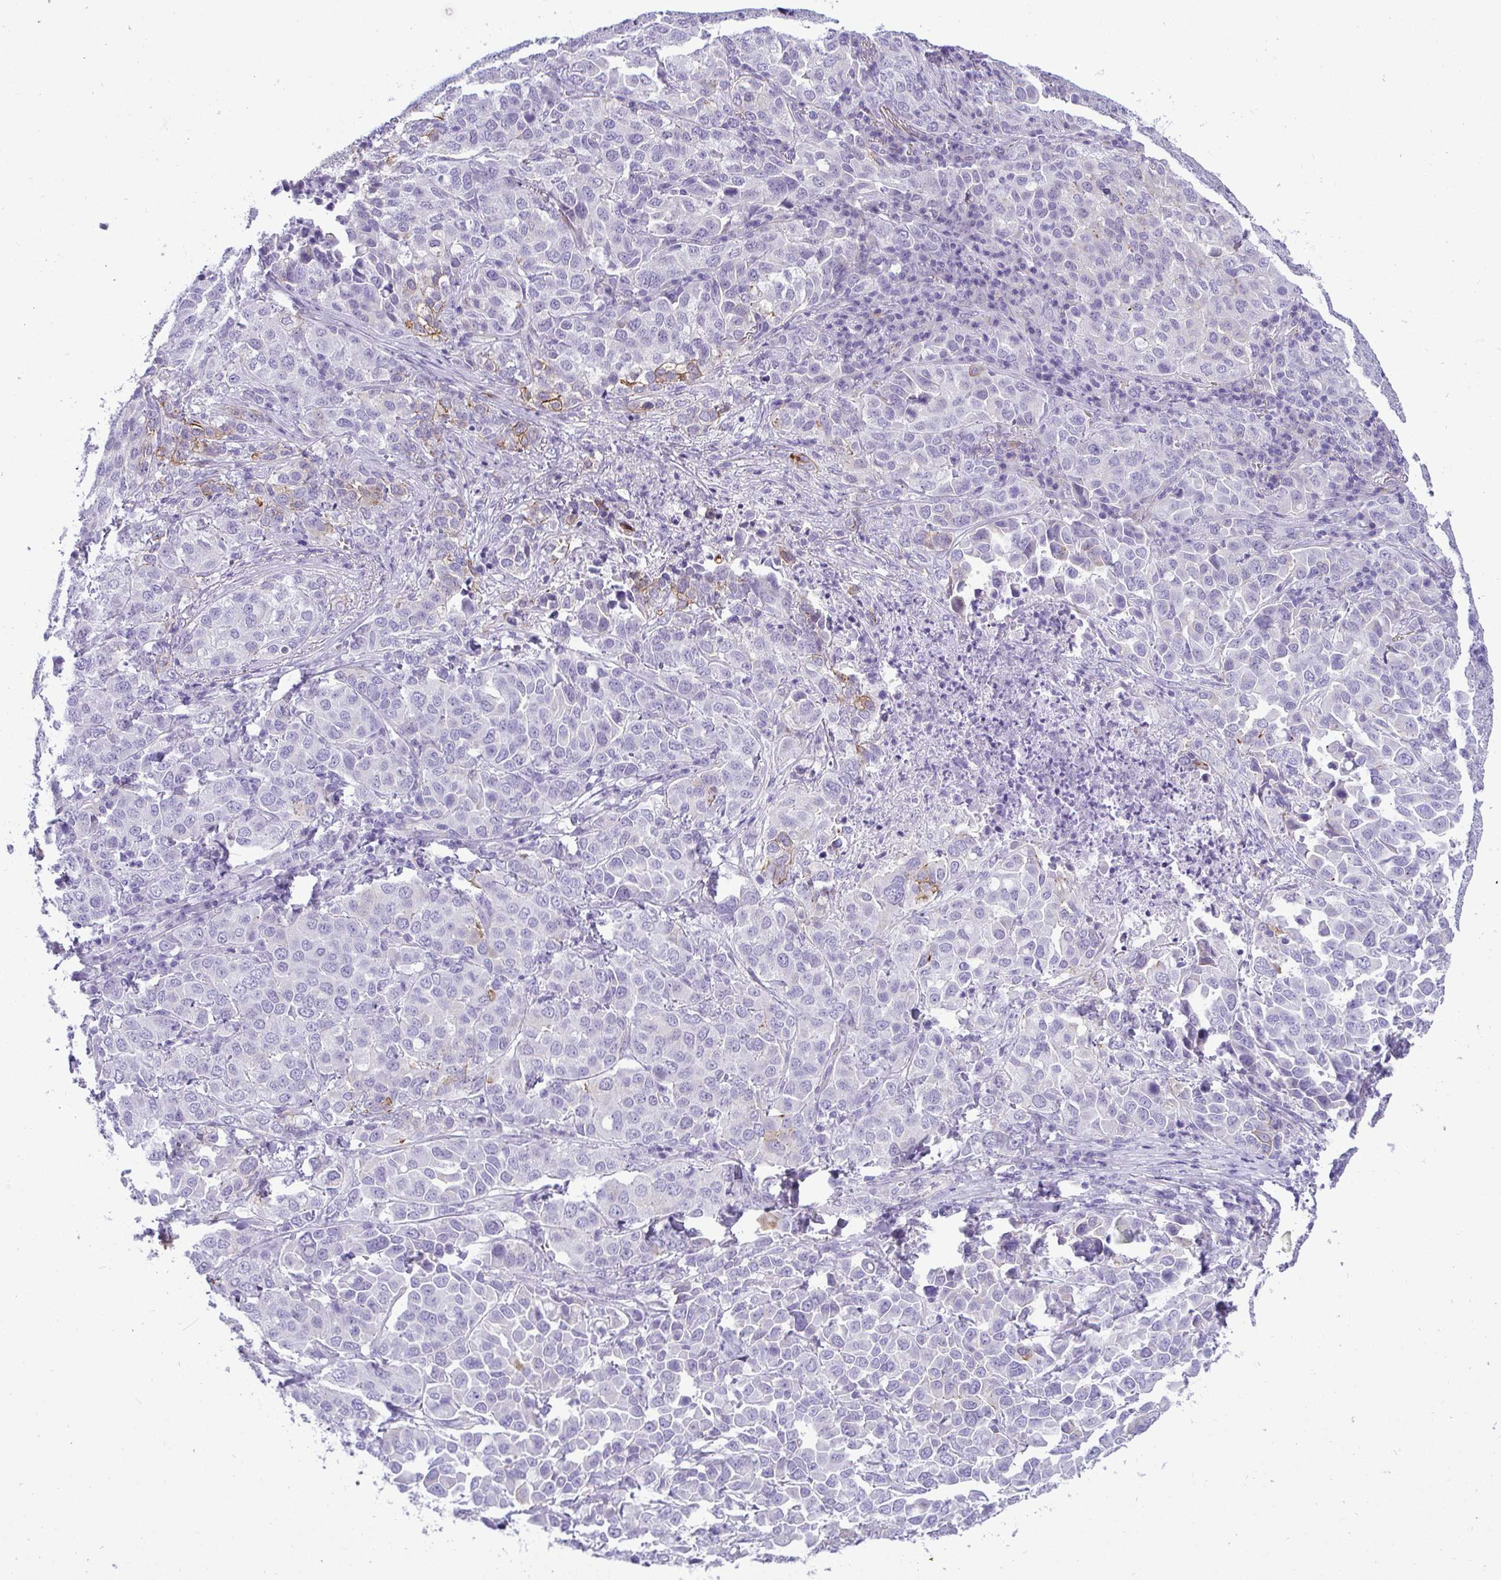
{"staining": {"intensity": "negative", "quantity": "none", "location": "none"}, "tissue": "lung cancer", "cell_type": "Tumor cells", "image_type": "cancer", "snomed": [{"axis": "morphology", "description": "Adenocarcinoma, NOS"}, {"axis": "morphology", "description": "Adenocarcinoma, metastatic, NOS"}, {"axis": "topography", "description": "Lymph node"}, {"axis": "topography", "description": "Lung"}], "caption": "A photomicrograph of metastatic adenocarcinoma (lung) stained for a protein shows no brown staining in tumor cells. Nuclei are stained in blue.", "gene": "AK5", "patient": {"sex": "female", "age": 65}}